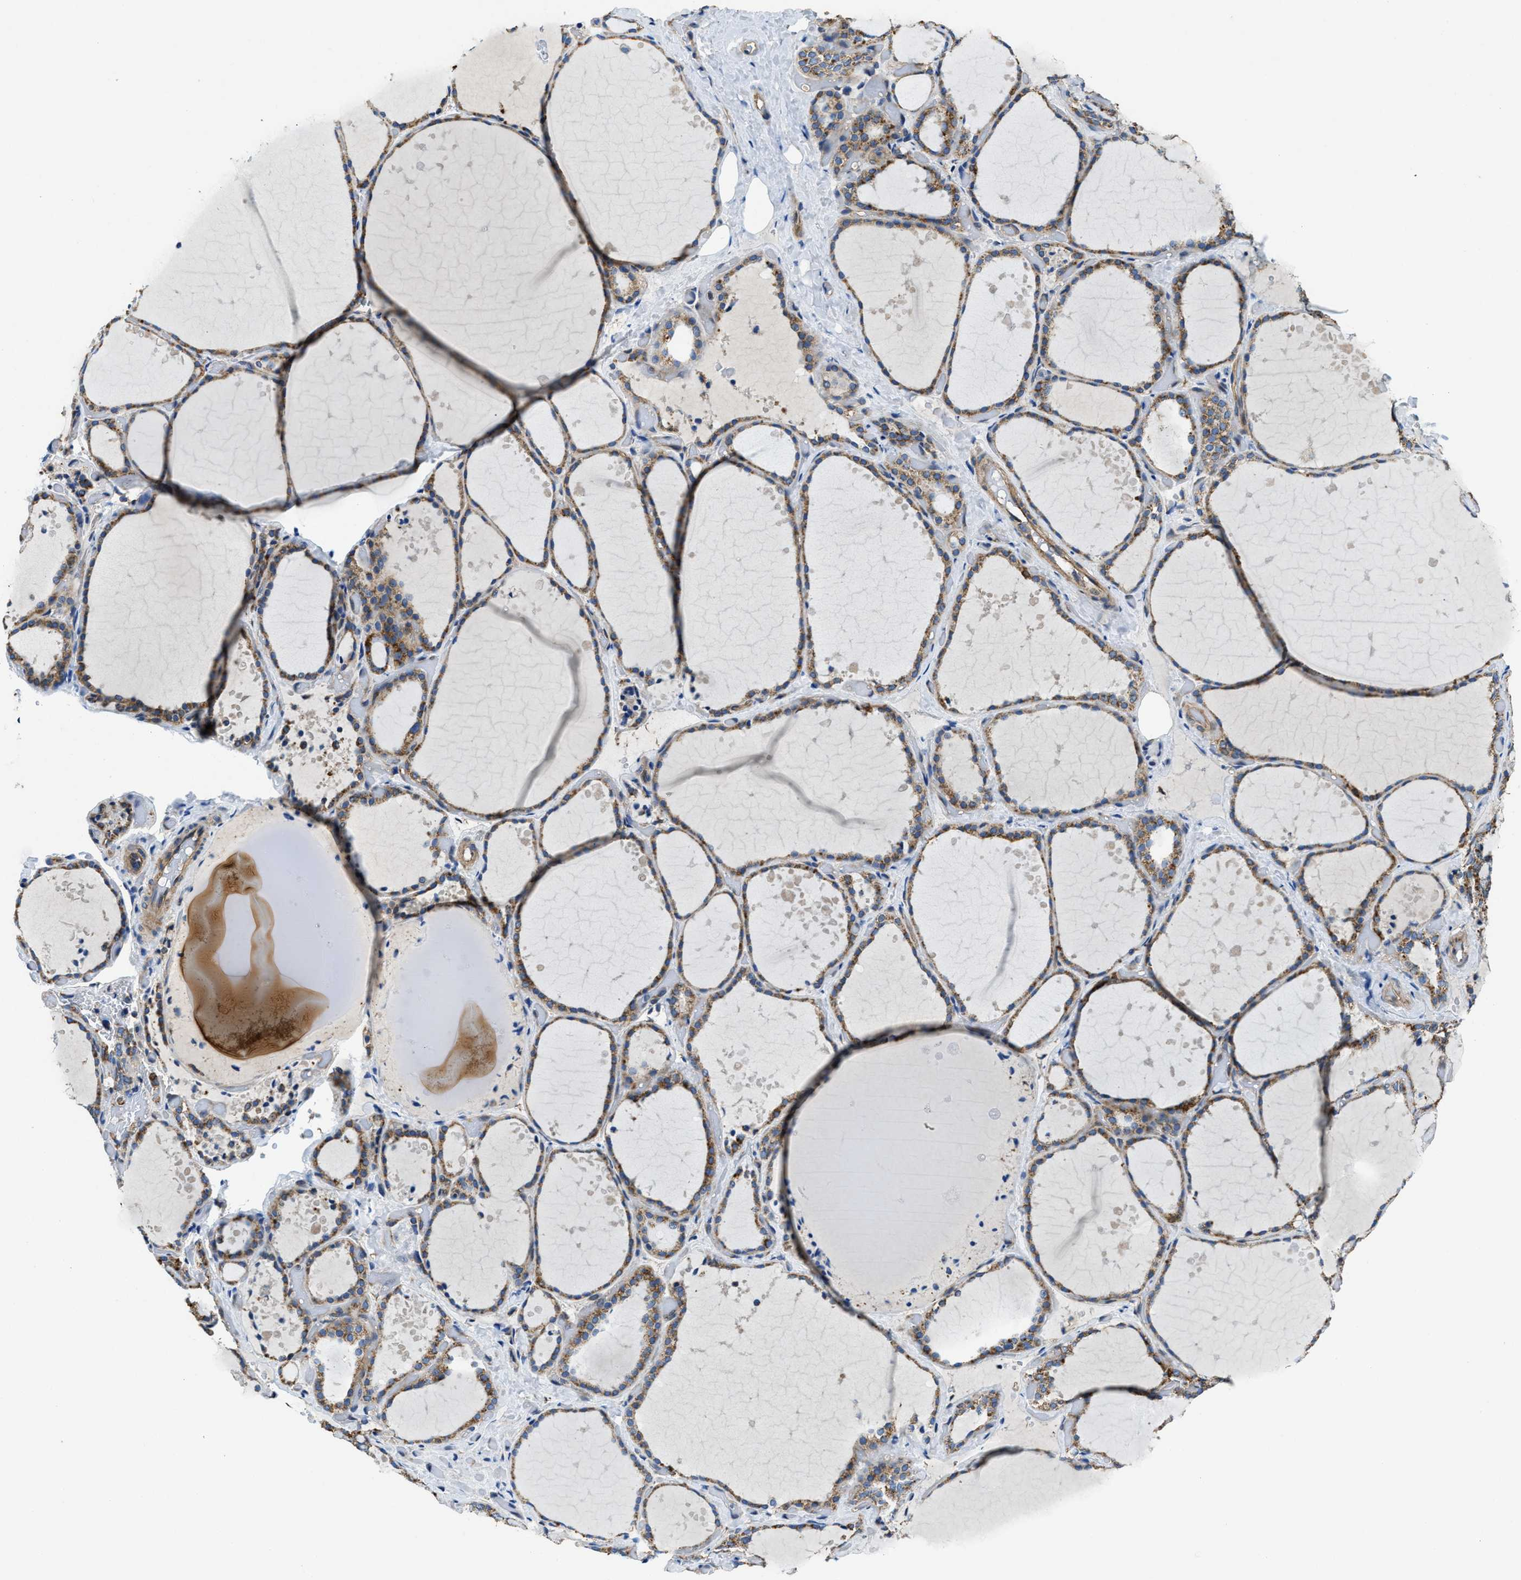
{"staining": {"intensity": "moderate", "quantity": ">75%", "location": "cytoplasmic/membranous"}, "tissue": "thyroid gland", "cell_type": "Glandular cells", "image_type": "normal", "snomed": [{"axis": "morphology", "description": "Normal tissue, NOS"}, {"axis": "topography", "description": "Thyroid gland"}], "caption": "Thyroid gland stained with immunohistochemistry exhibits moderate cytoplasmic/membranous positivity in approximately >75% of glandular cells.", "gene": "STK33", "patient": {"sex": "female", "age": 44}}